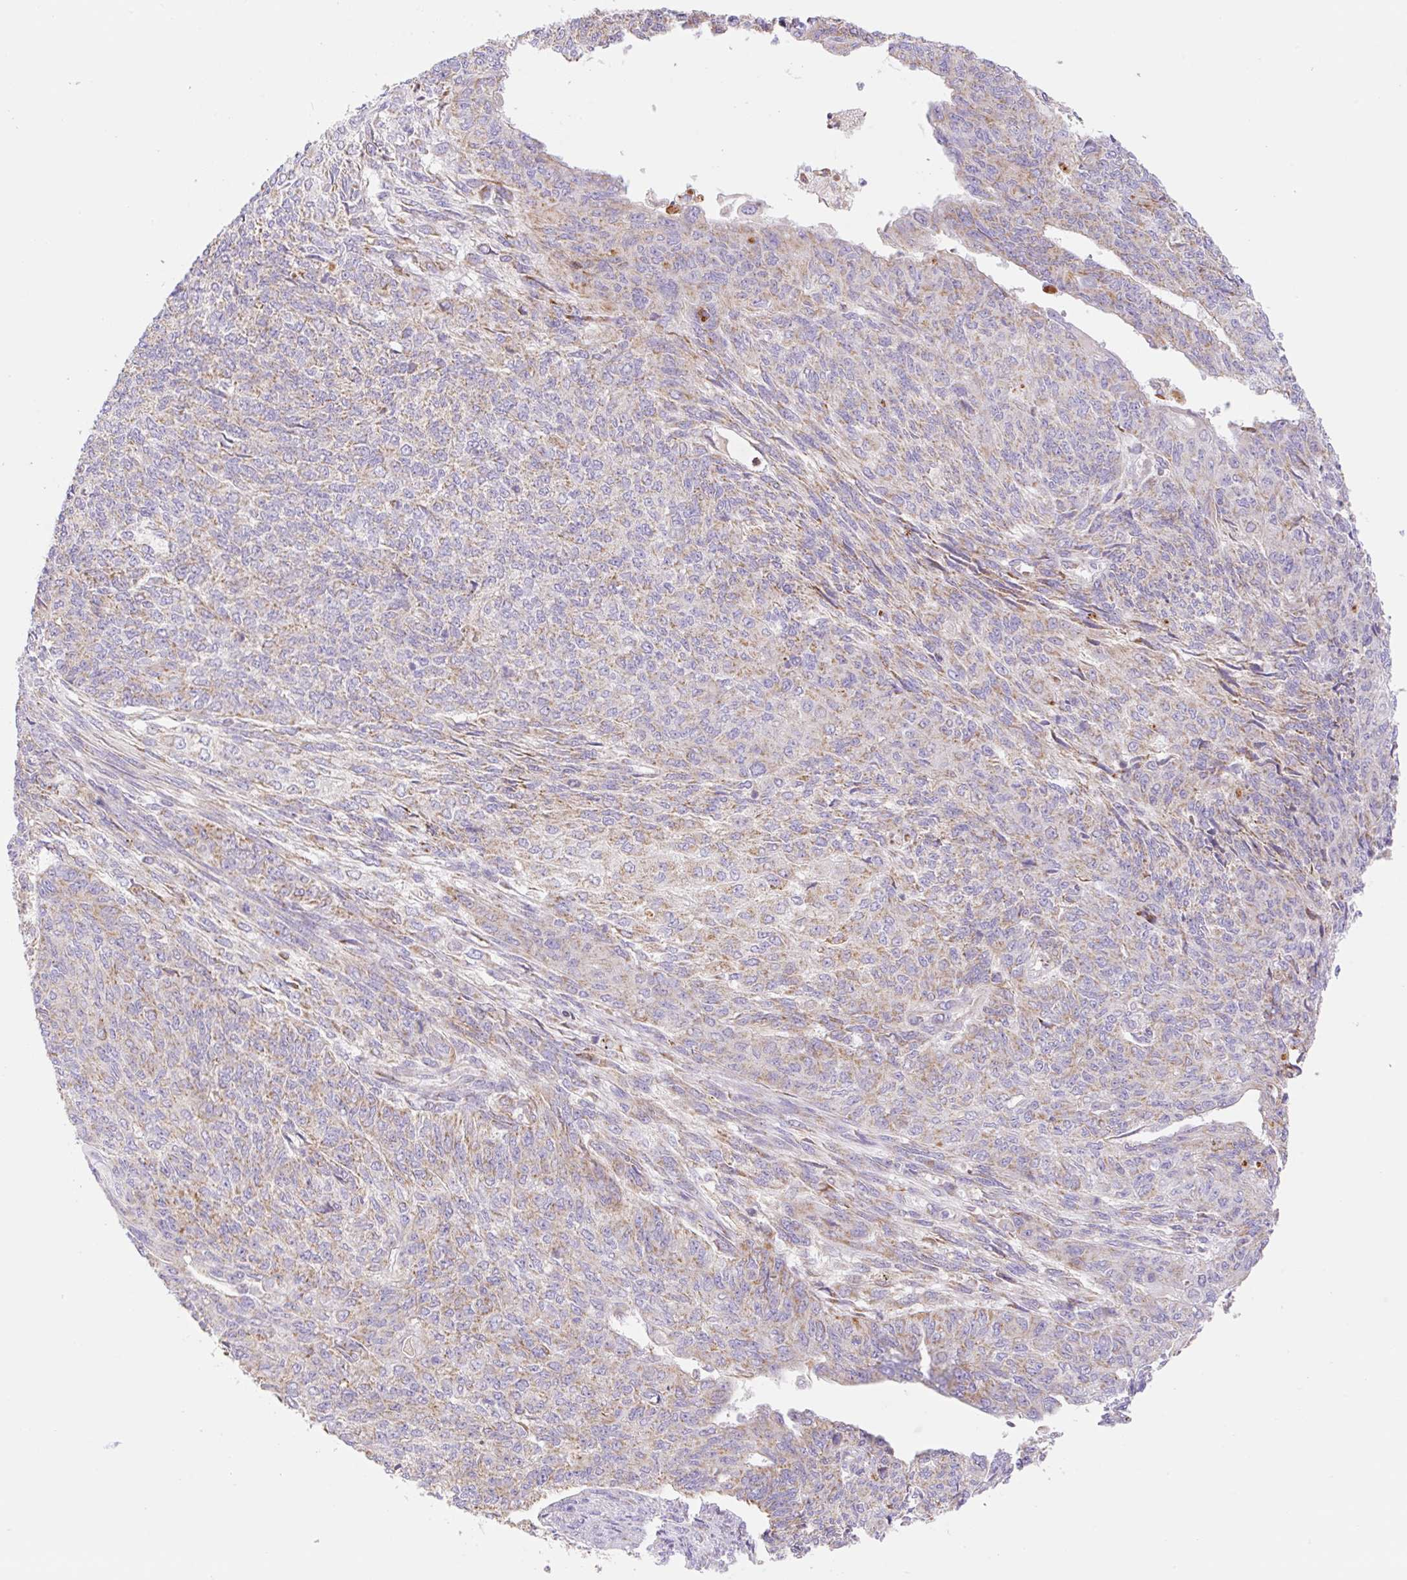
{"staining": {"intensity": "moderate", "quantity": "25%-75%", "location": "cytoplasmic/membranous"}, "tissue": "endometrial cancer", "cell_type": "Tumor cells", "image_type": "cancer", "snomed": [{"axis": "morphology", "description": "Adenocarcinoma, NOS"}, {"axis": "topography", "description": "Endometrium"}], "caption": "Moderate cytoplasmic/membranous expression for a protein is present in about 25%-75% of tumor cells of endometrial adenocarcinoma using immunohistochemistry.", "gene": "ETNK2", "patient": {"sex": "female", "age": 32}}